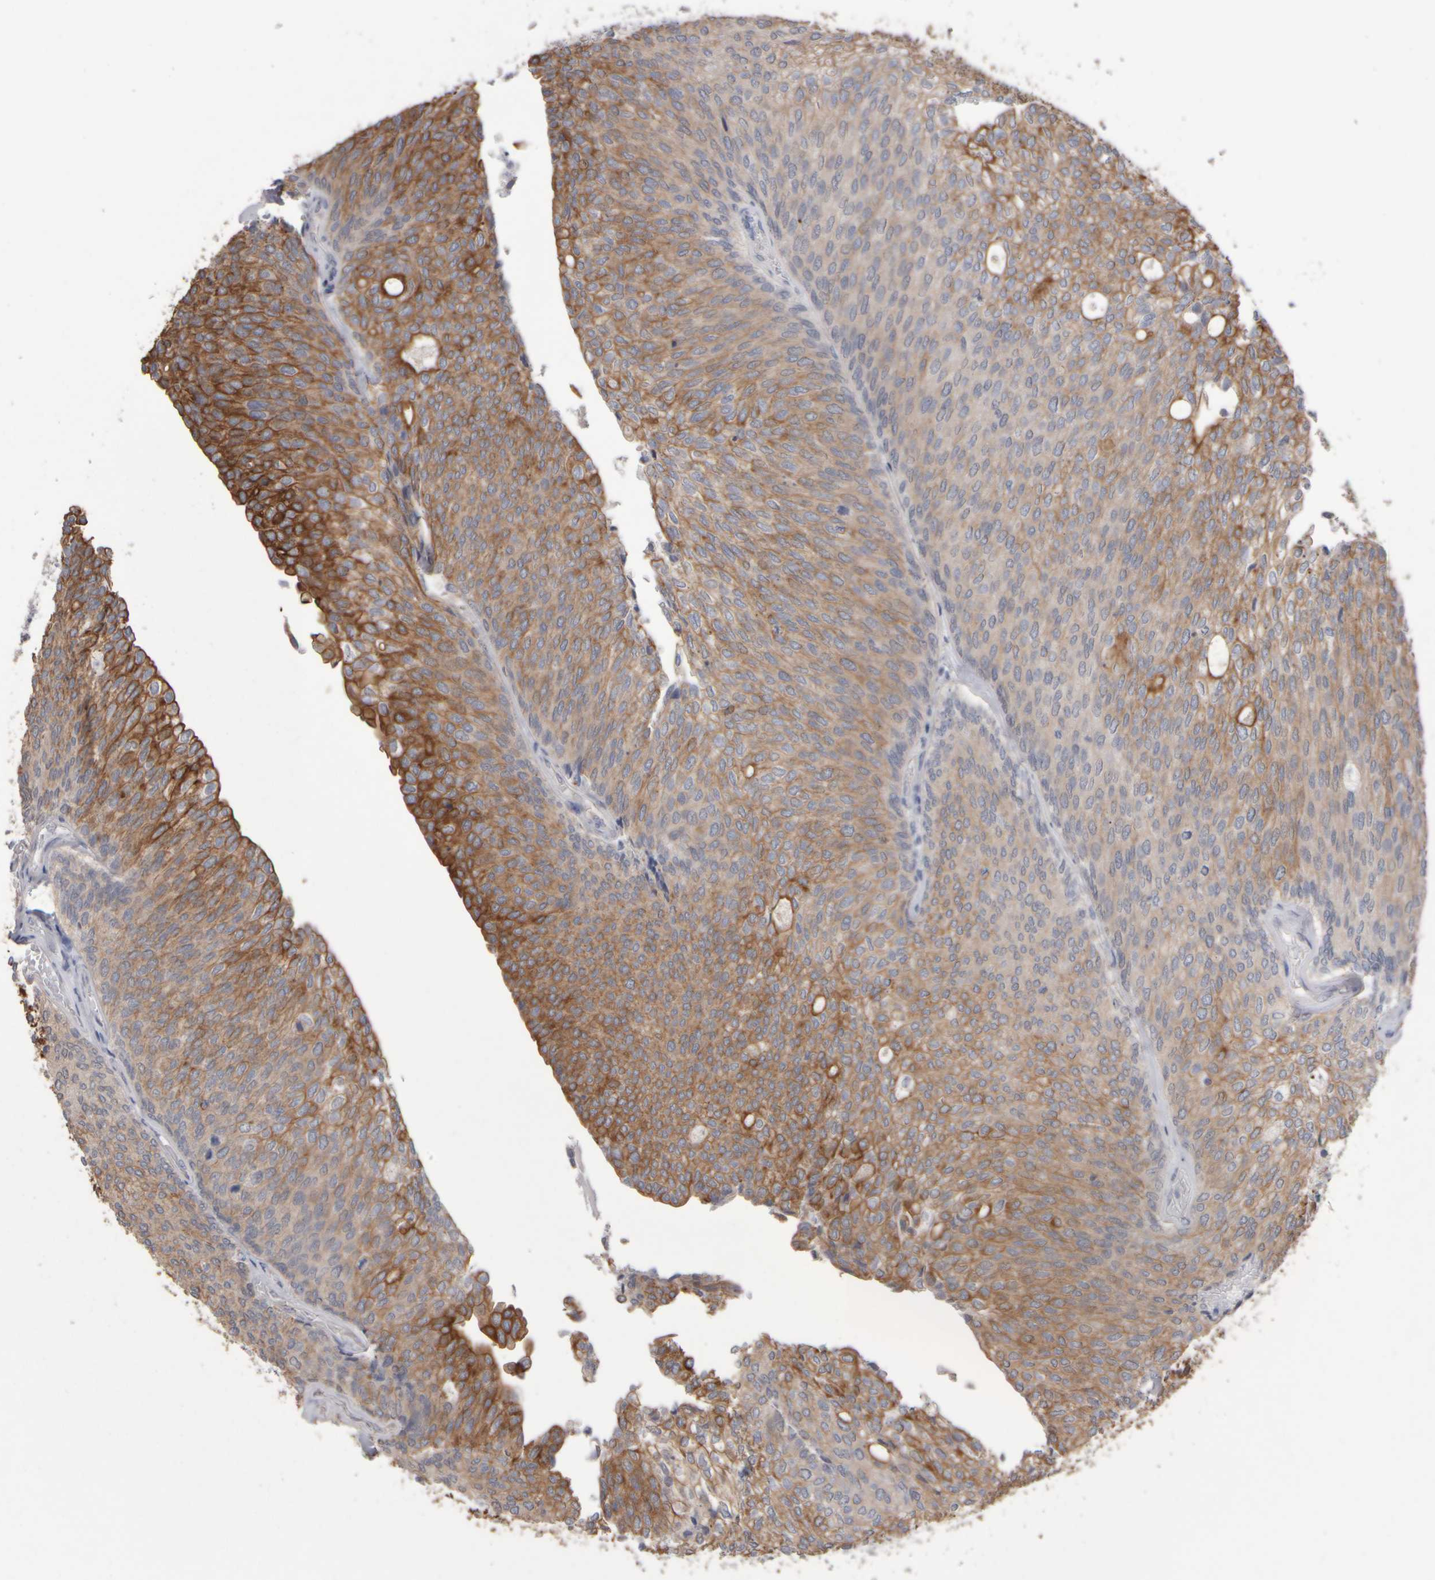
{"staining": {"intensity": "moderate", "quantity": ">75%", "location": "cytoplasmic/membranous"}, "tissue": "urothelial cancer", "cell_type": "Tumor cells", "image_type": "cancer", "snomed": [{"axis": "morphology", "description": "Urothelial carcinoma, Low grade"}, {"axis": "topography", "description": "Urinary bladder"}], "caption": "The immunohistochemical stain labels moderate cytoplasmic/membranous expression in tumor cells of low-grade urothelial carcinoma tissue.", "gene": "EPHX2", "patient": {"sex": "female", "age": 79}}